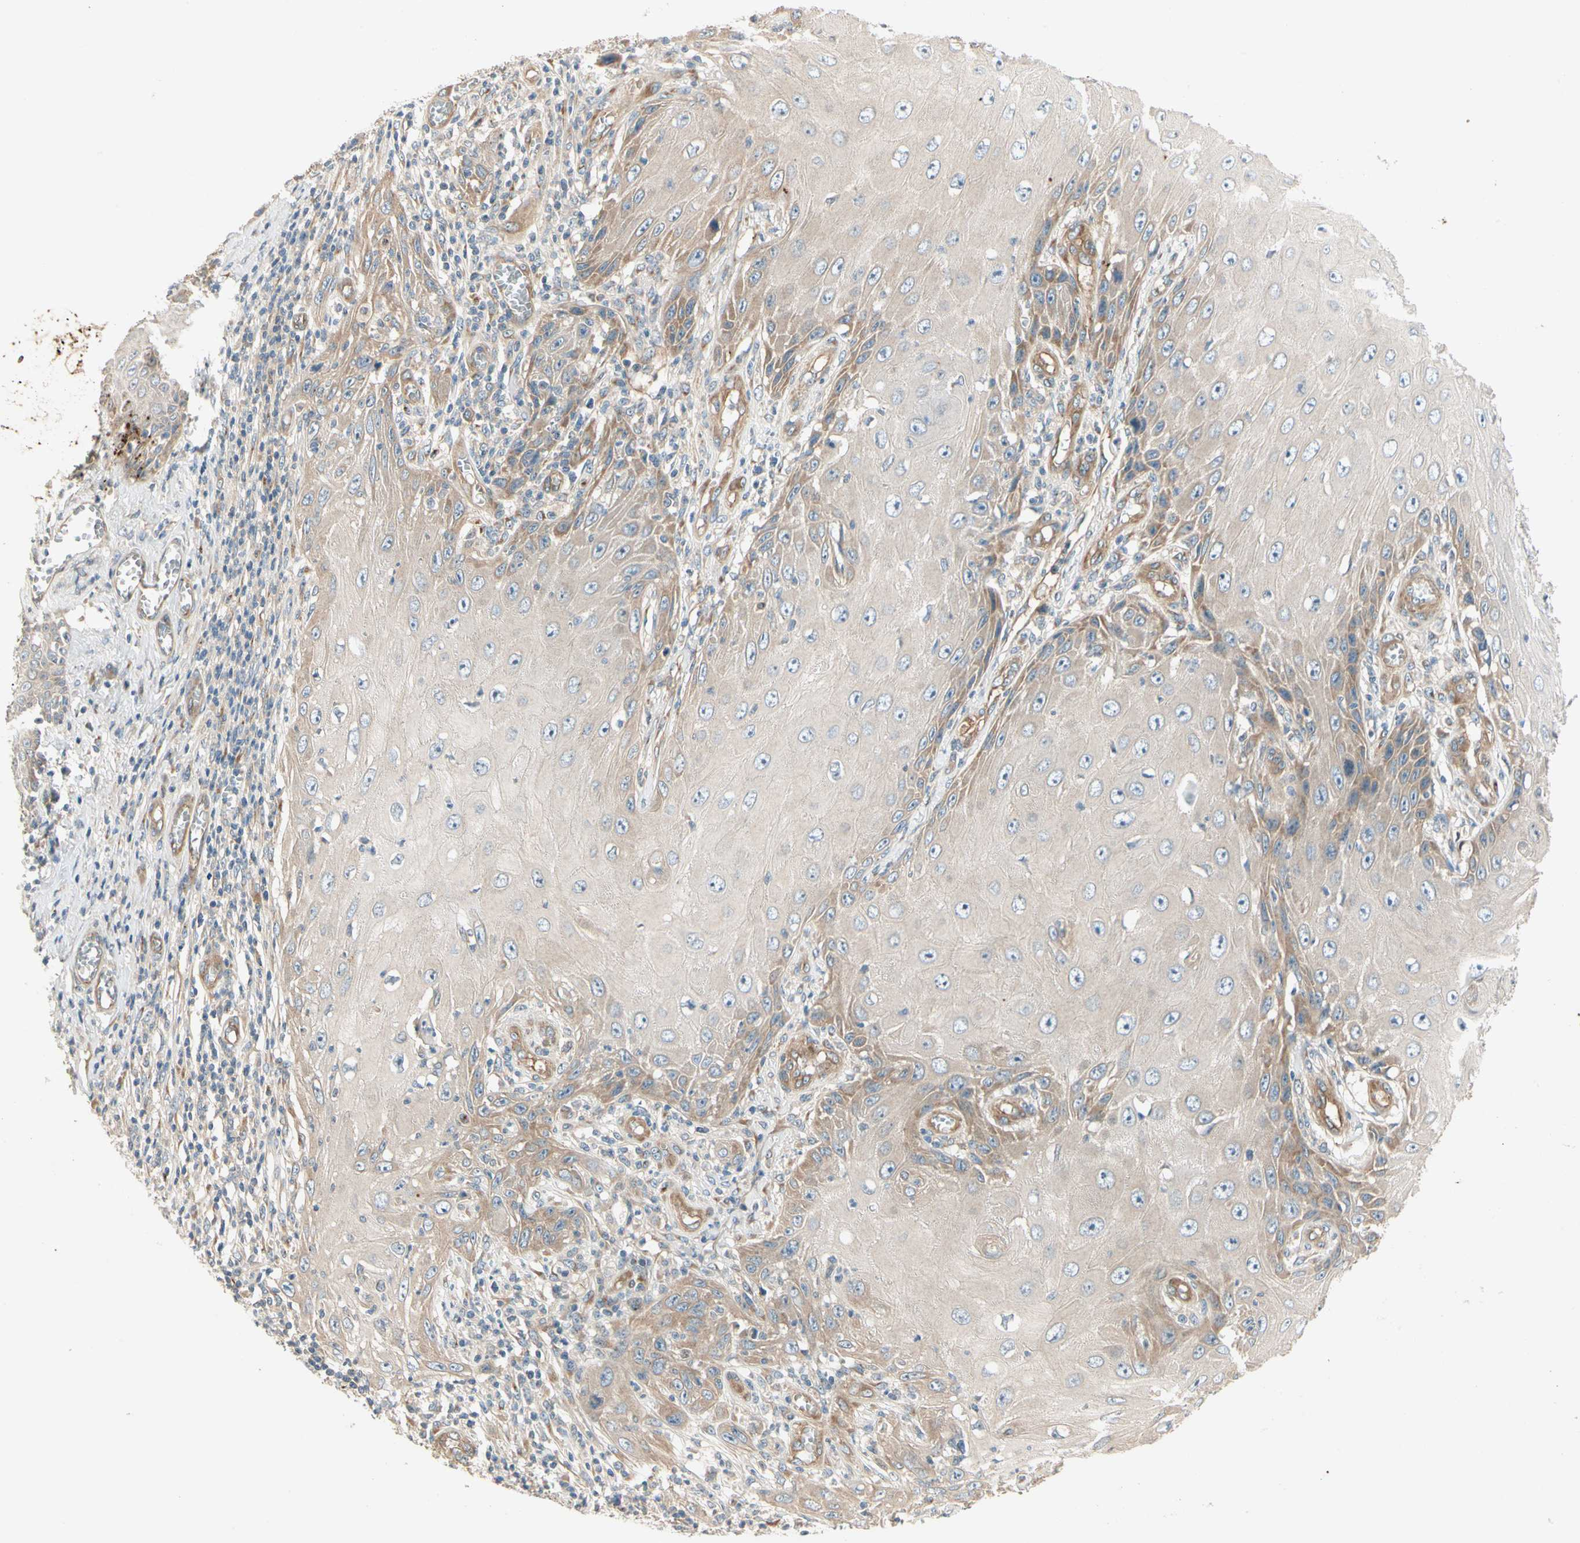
{"staining": {"intensity": "moderate", "quantity": ">75%", "location": "cytoplasmic/membranous"}, "tissue": "skin cancer", "cell_type": "Tumor cells", "image_type": "cancer", "snomed": [{"axis": "morphology", "description": "Squamous cell carcinoma, NOS"}, {"axis": "topography", "description": "Skin"}], "caption": "Immunohistochemical staining of human skin squamous cell carcinoma reveals moderate cytoplasmic/membranous protein expression in approximately >75% of tumor cells. (DAB = brown stain, brightfield microscopy at high magnification).", "gene": "ROCK2", "patient": {"sex": "female", "age": 73}}